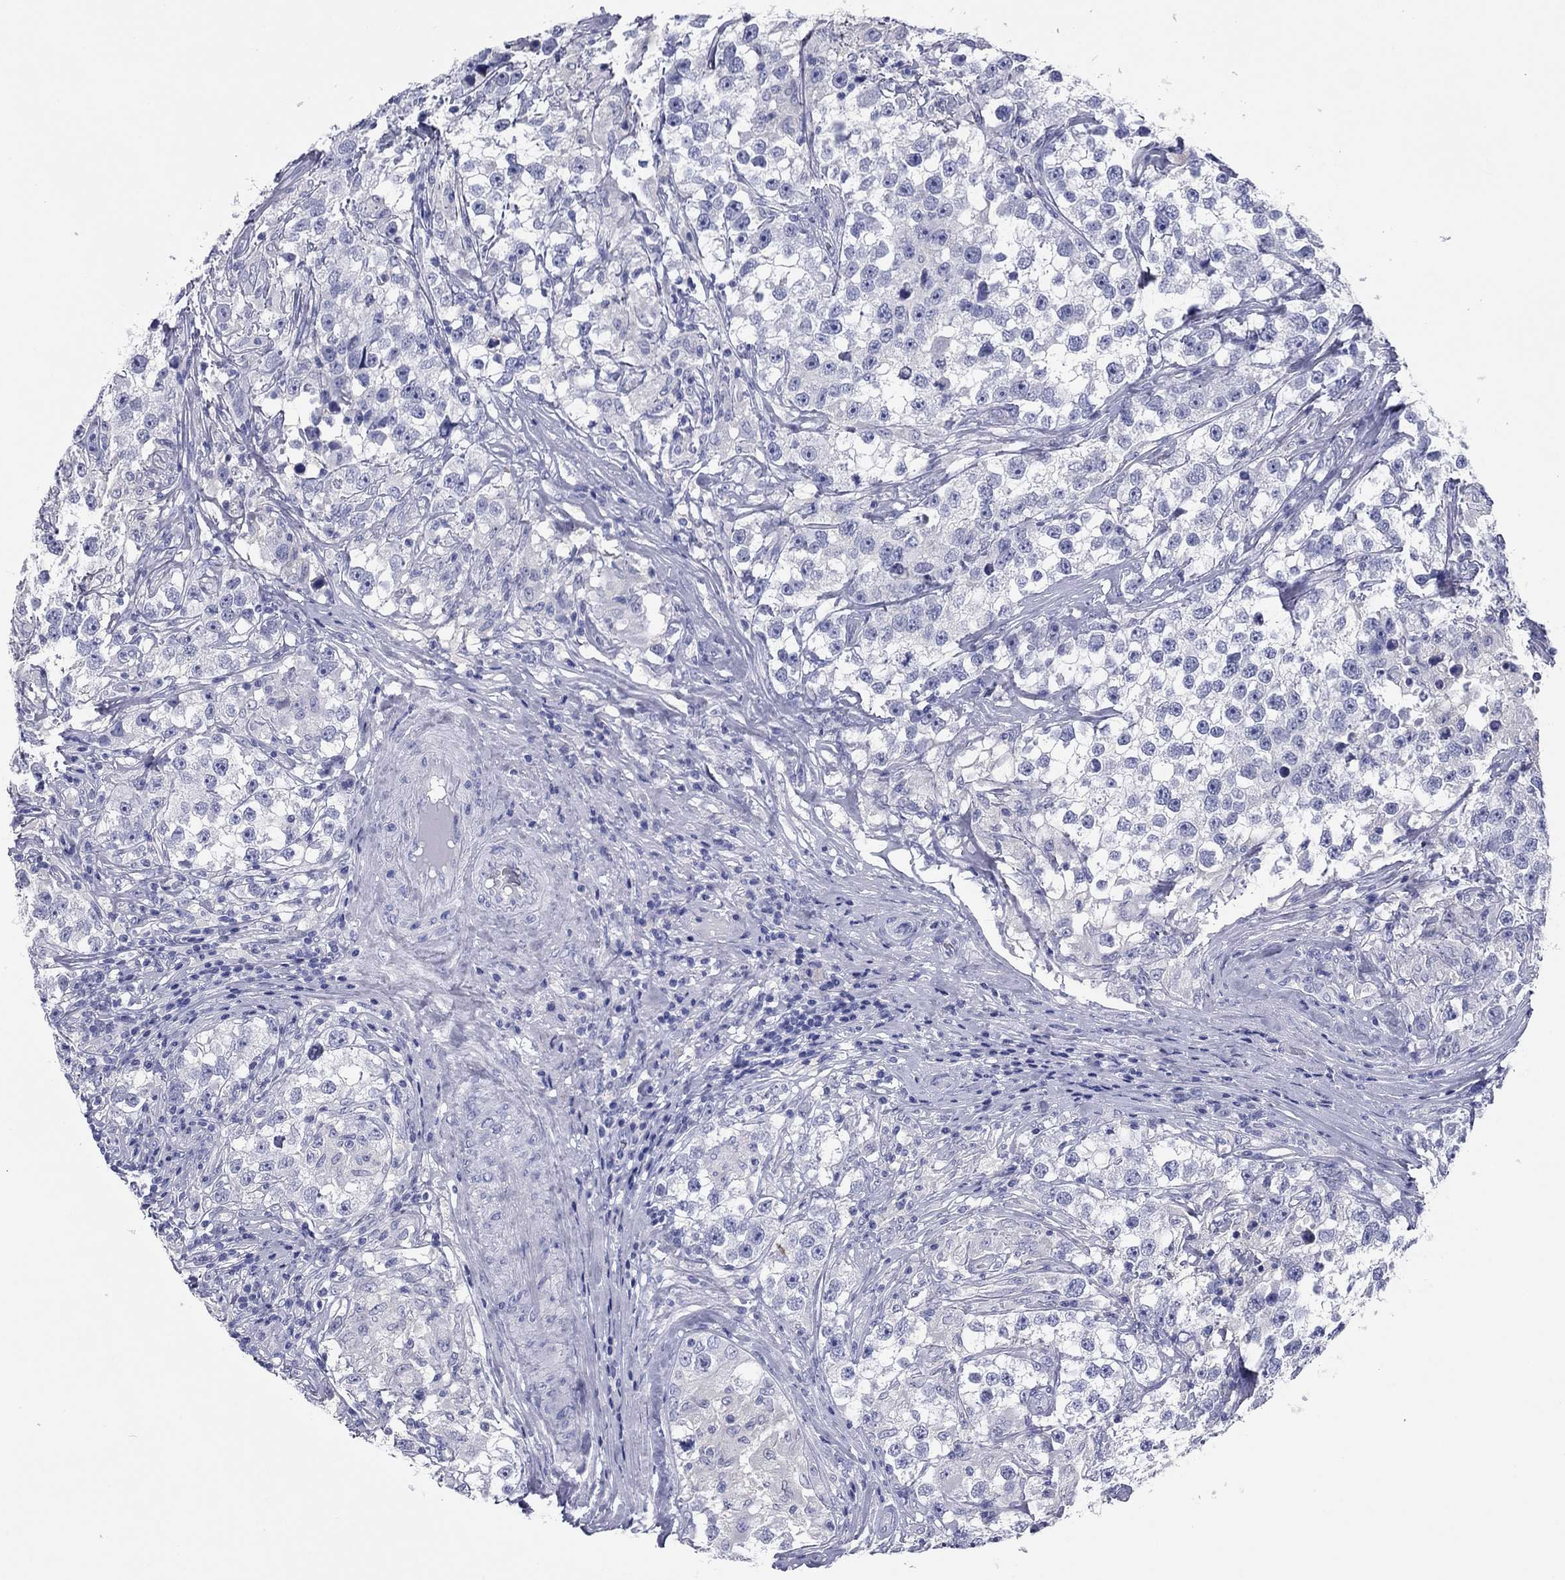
{"staining": {"intensity": "negative", "quantity": "none", "location": "none"}, "tissue": "testis cancer", "cell_type": "Tumor cells", "image_type": "cancer", "snomed": [{"axis": "morphology", "description": "Seminoma, NOS"}, {"axis": "topography", "description": "Testis"}], "caption": "This is an IHC micrograph of human testis seminoma. There is no staining in tumor cells.", "gene": "NPPA", "patient": {"sex": "male", "age": 46}}